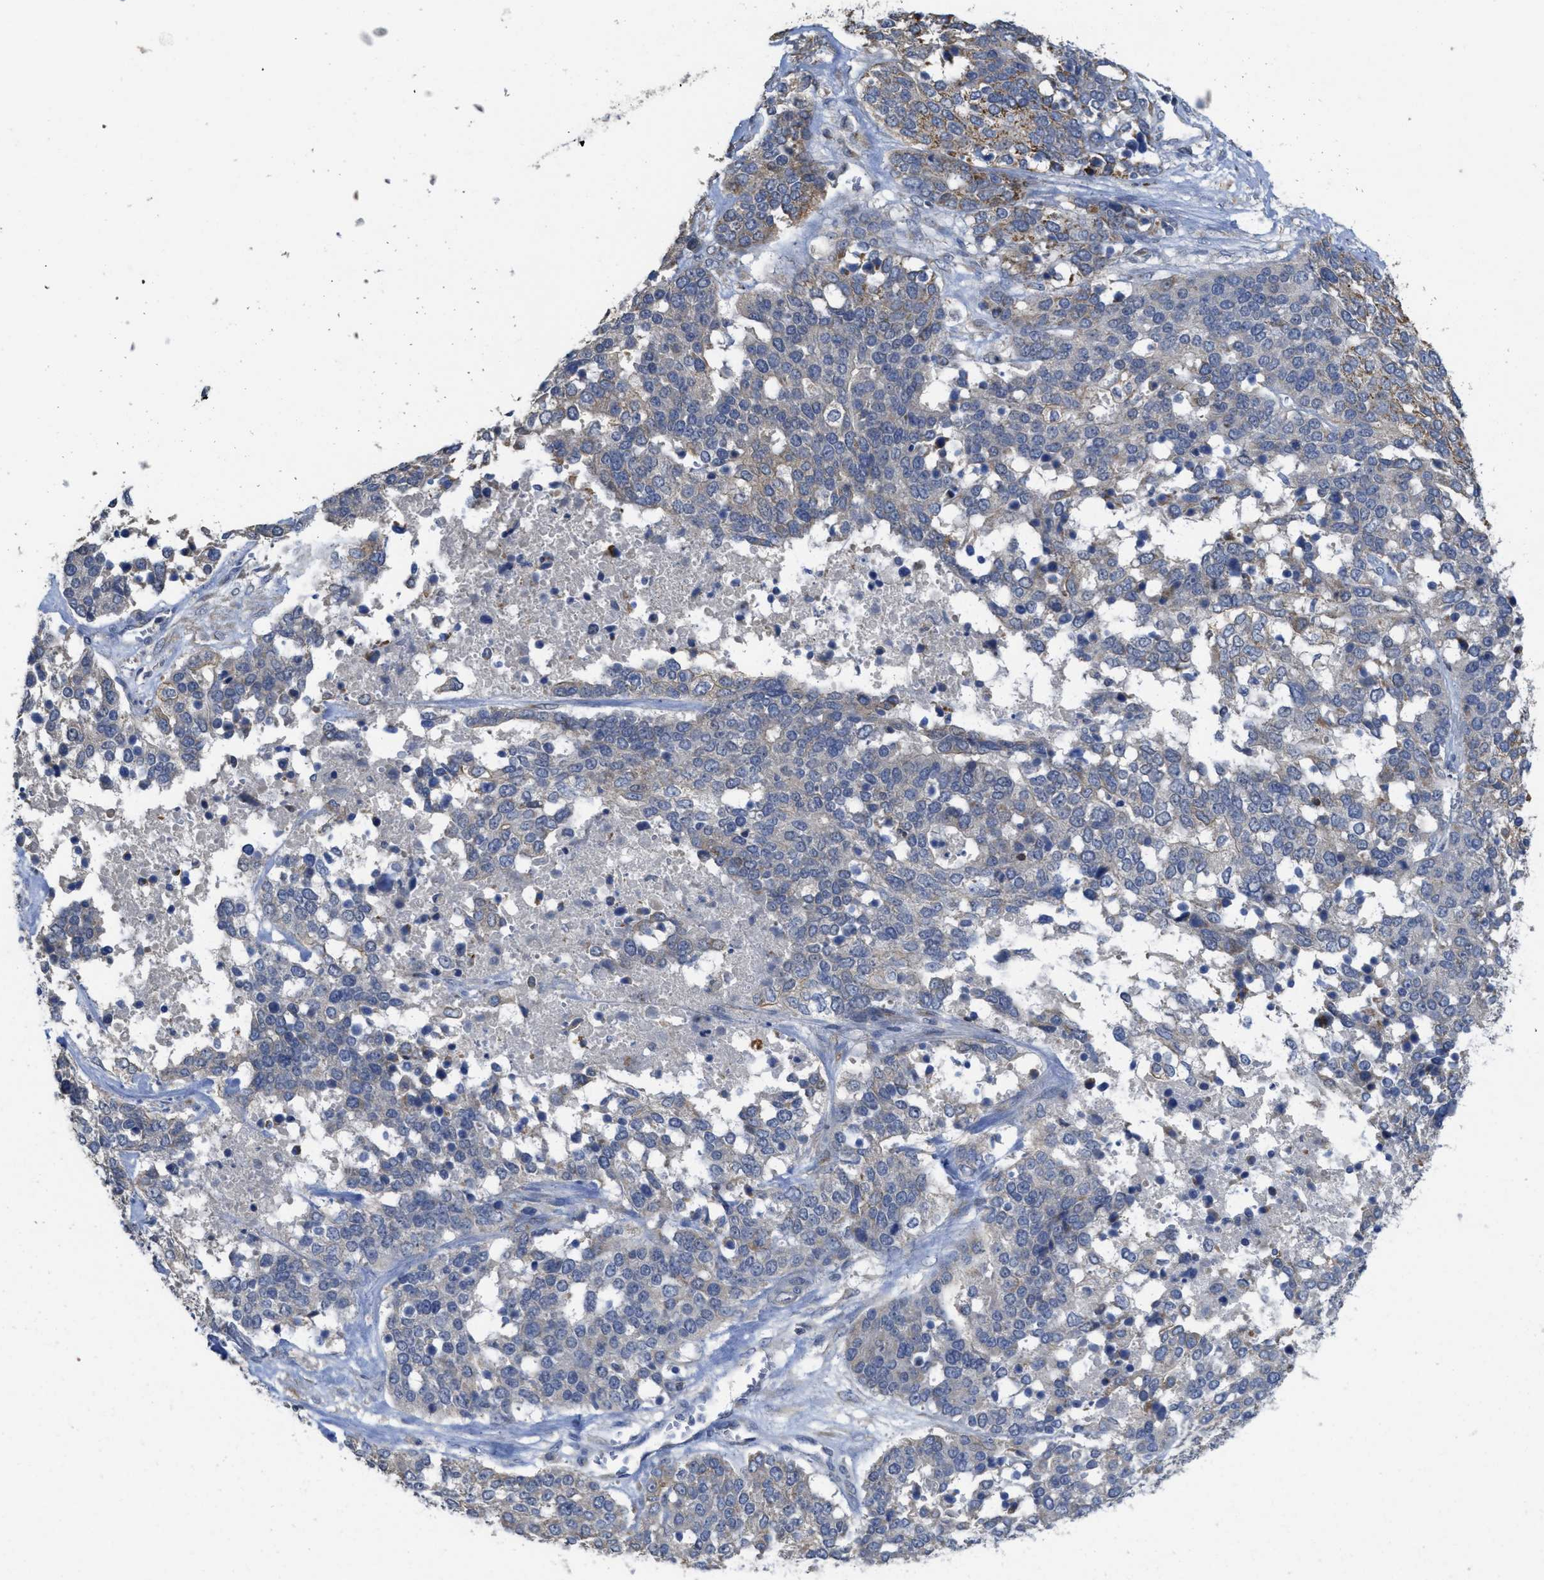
{"staining": {"intensity": "moderate", "quantity": "<25%", "location": "cytoplasmic/membranous"}, "tissue": "ovarian cancer", "cell_type": "Tumor cells", "image_type": "cancer", "snomed": [{"axis": "morphology", "description": "Cystadenocarcinoma, serous, NOS"}, {"axis": "topography", "description": "Ovary"}], "caption": "IHC (DAB (3,3'-diaminobenzidine)) staining of human serous cystadenocarcinoma (ovarian) demonstrates moderate cytoplasmic/membranous protein positivity in about <25% of tumor cells.", "gene": "SFXN2", "patient": {"sex": "female", "age": 44}}